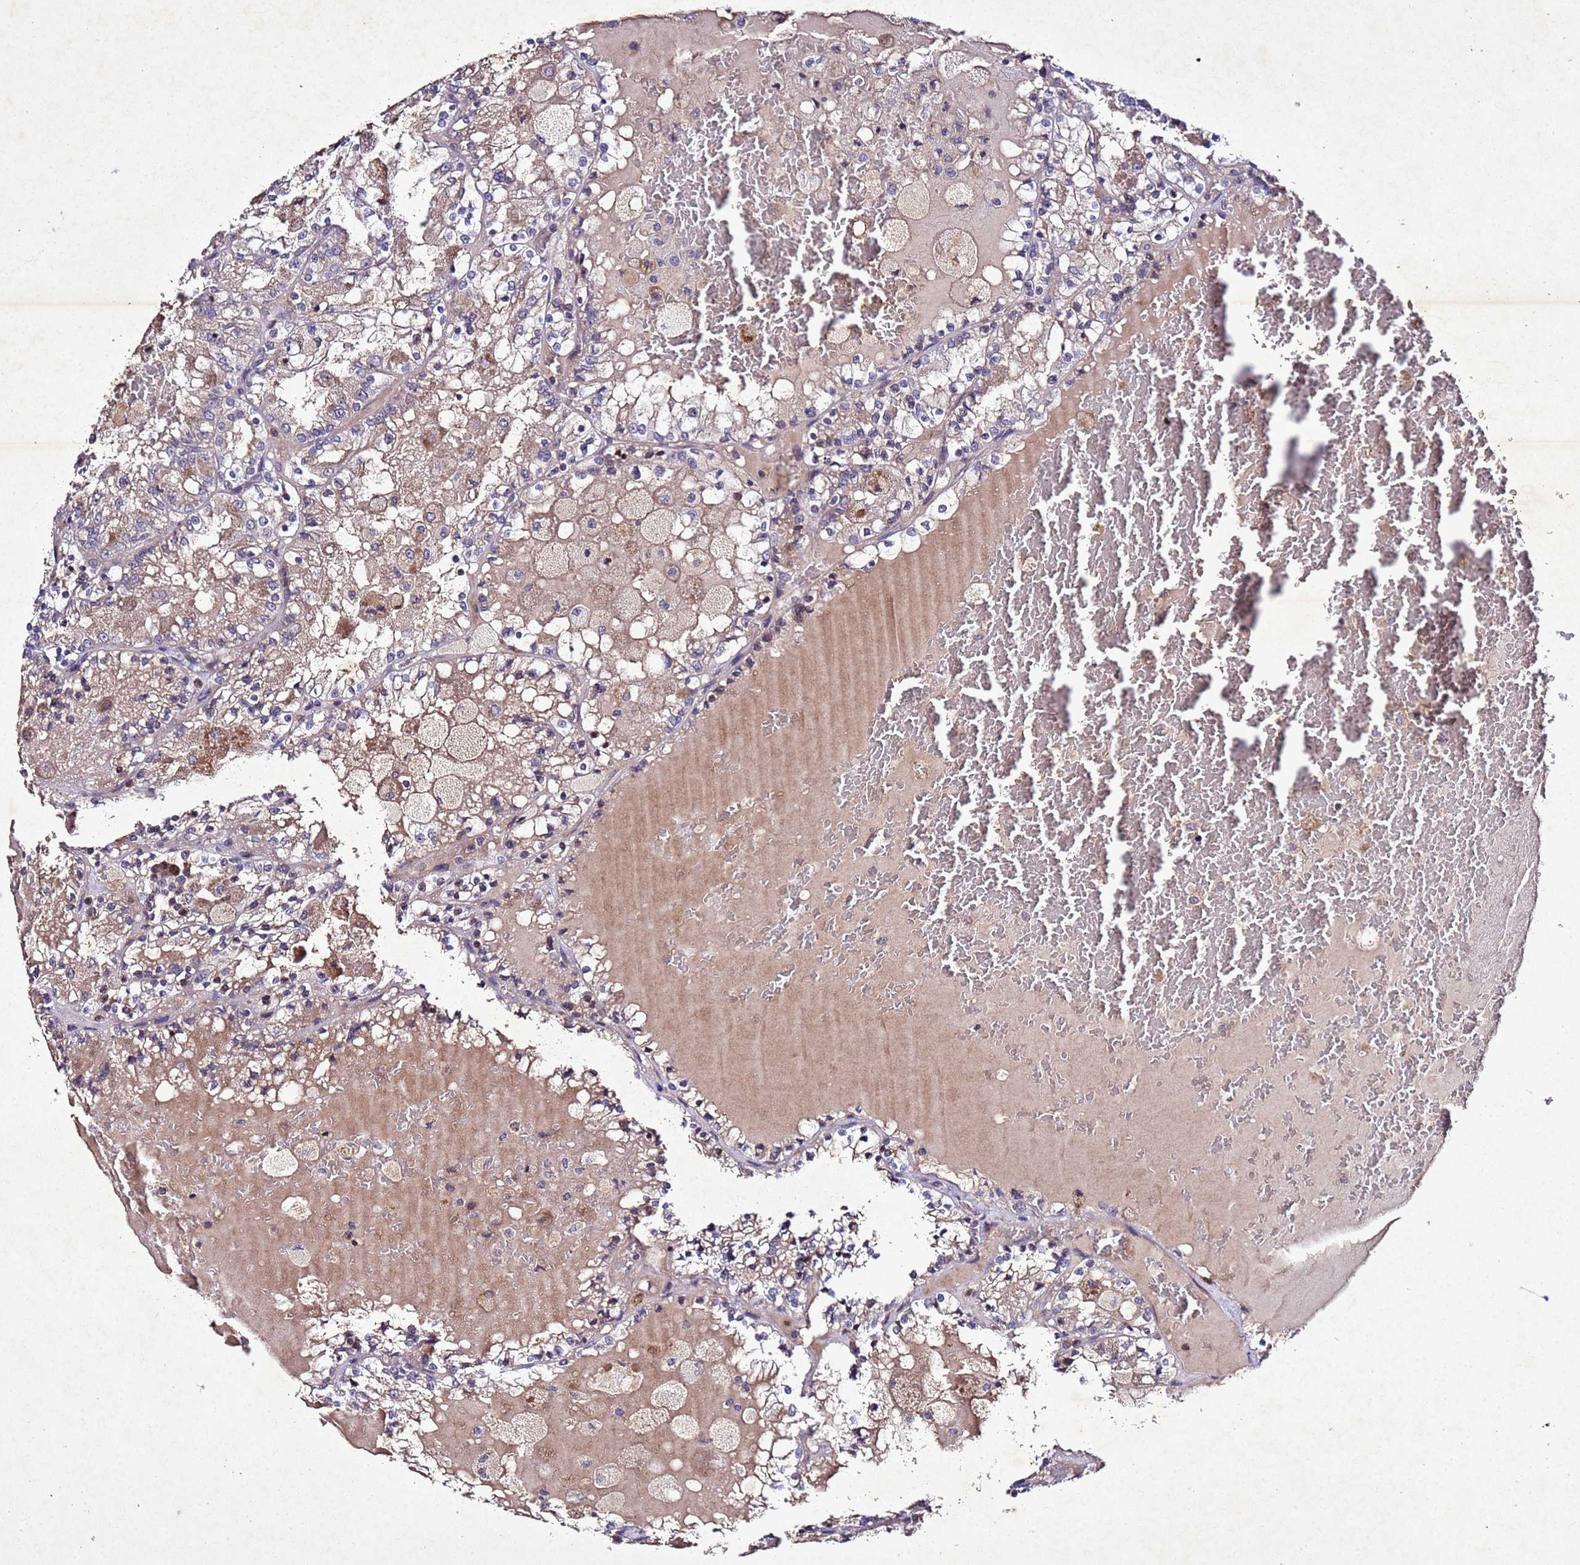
{"staining": {"intensity": "weak", "quantity": "25%-75%", "location": "cytoplasmic/membranous"}, "tissue": "renal cancer", "cell_type": "Tumor cells", "image_type": "cancer", "snomed": [{"axis": "morphology", "description": "Adenocarcinoma, NOS"}, {"axis": "topography", "description": "Kidney"}], "caption": "A brown stain highlights weak cytoplasmic/membranous expression of a protein in human renal cancer (adenocarcinoma) tumor cells. Using DAB (3,3'-diaminobenzidine) (brown) and hematoxylin (blue) stains, captured at high magnification using brightfield microscopy.", "gene": "SV2B", "patient": {"sex": "female", "age": 56}}